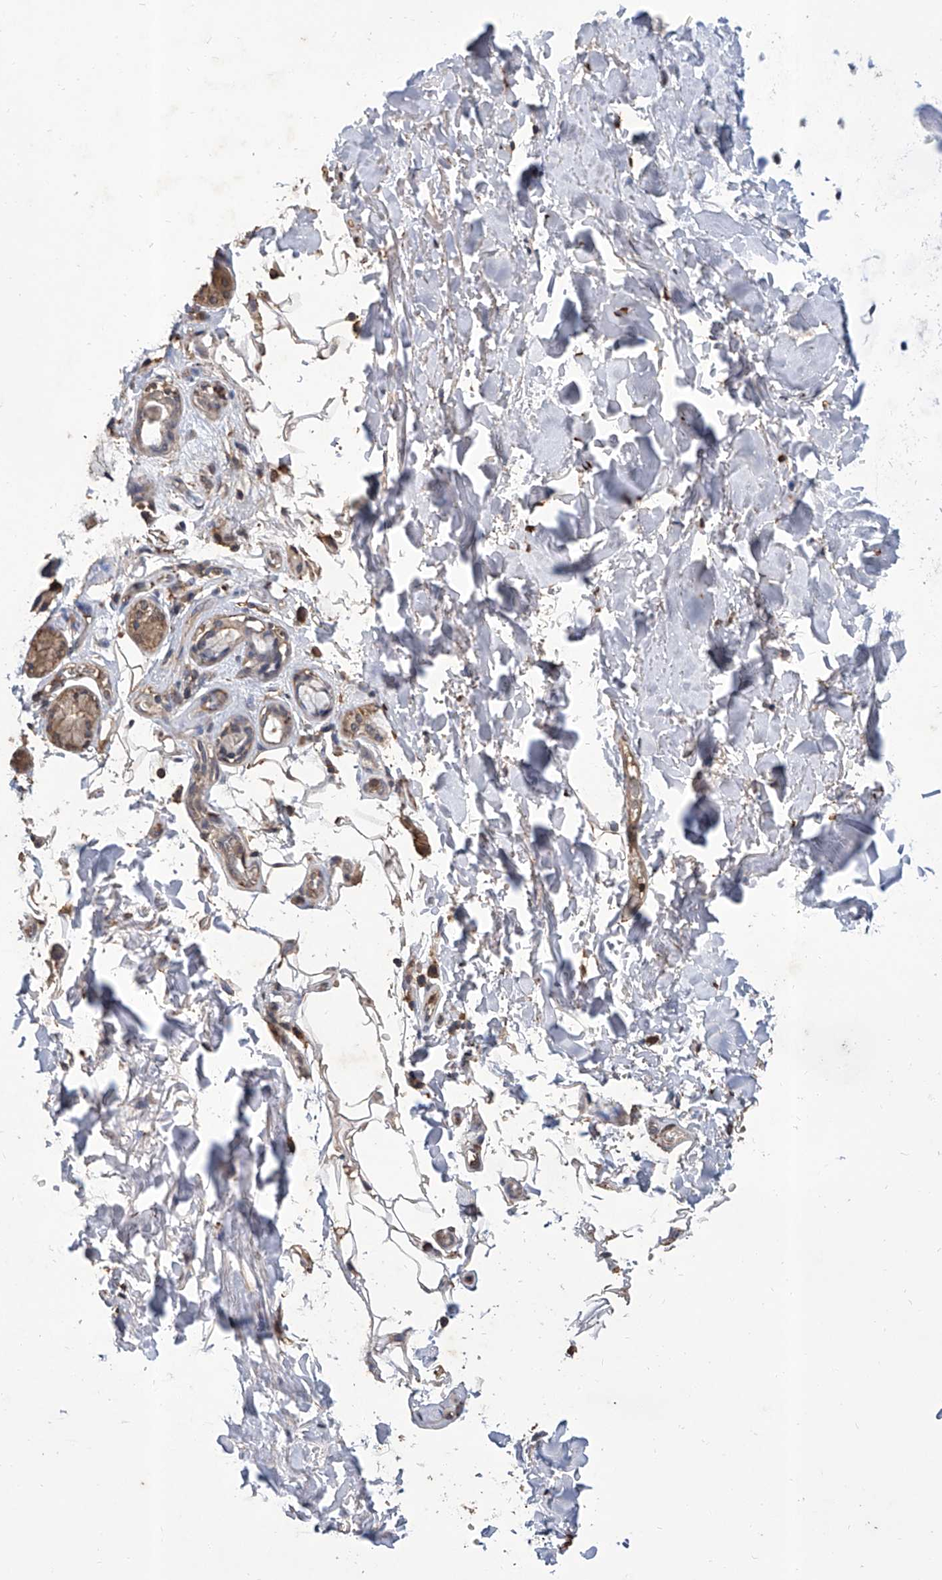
{"staining": {"intensity": "weak", "quantity": "25%-75%", "location": "cytoplasmic/membranous"}, "tissue": "adipose tissue", "cell_type": "Adipocytes", "image_type": "normal", "snomed": [{"axis": "morphology", "description": "Normal tissue, NOS"}, {"axis": "topography", "description": "Cartilage tissue"}], "caption": "Immunohistochemical staining of normal adipose tissue exhibits weak cytoplasmic/membranous protein positivity in about 25%-75% of adipocytes.", "gene": "GPT", "patient": {"sex": "female", "age": 63}}